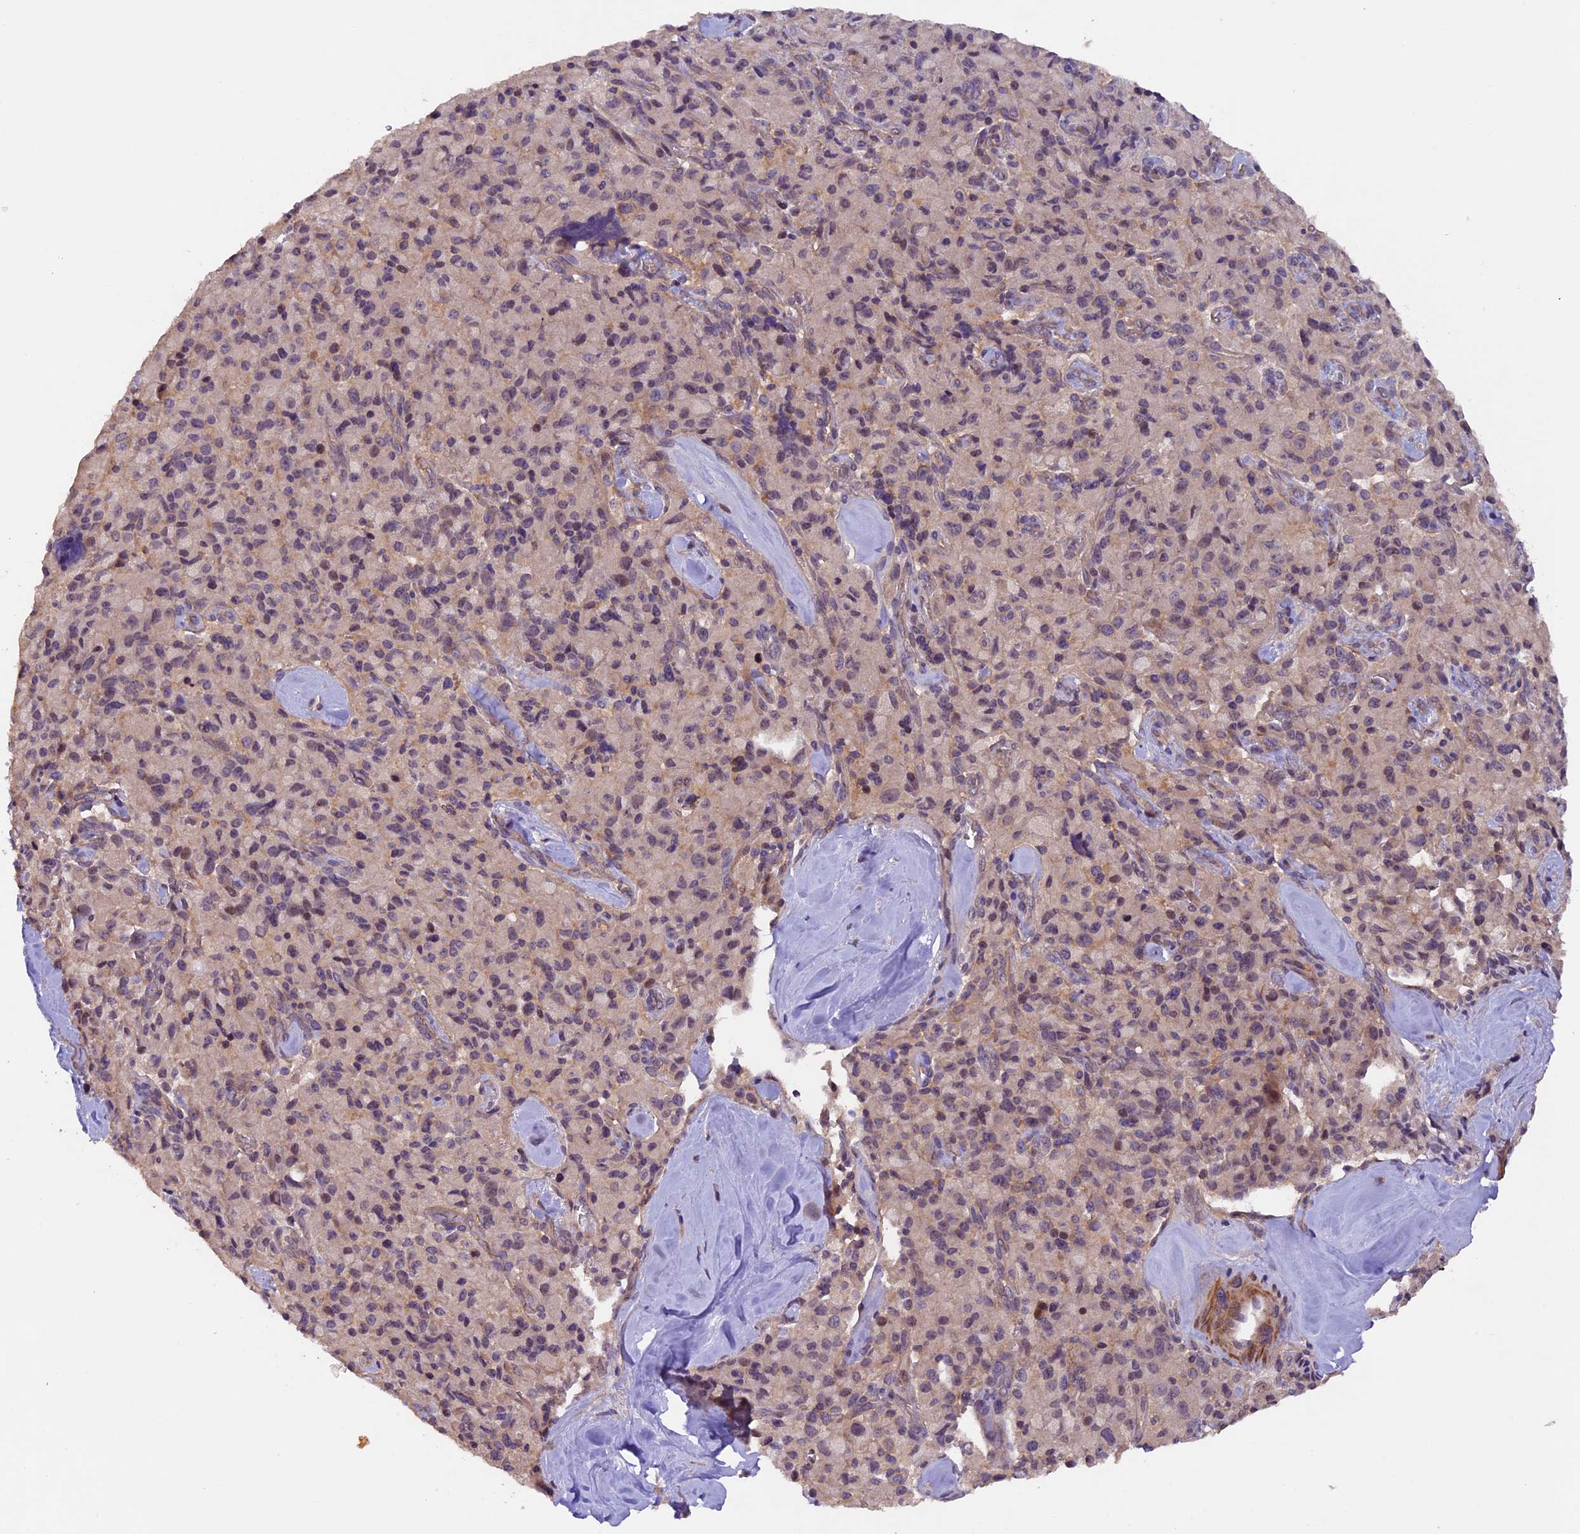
{"staining": {"intensity": "weak", "quantity": "<25%", "location": "cytoplasmic/membranous"}, "tissue": "pancreatic cancer", "cell_type": "Tumor cells", "image_type": "cancer", "snomed": [{"axis": "morphology", "description": "Adenocarcinoma, NOS"}, {"axis": "topography", "description": "Pancreas"}], "caption": "This histopathology image is of pancreatic cancer (adenocarcinoma) stained with immunohistochemistry (IHC) to label a protein in brown with the nuclei are counter-stained blue. There is no expression in tumor cells. (DAB immunohistochemistry with hematoxylin counter stain).", "gene": "GNB5", "patient": {"sex": "male", "age": 65}}